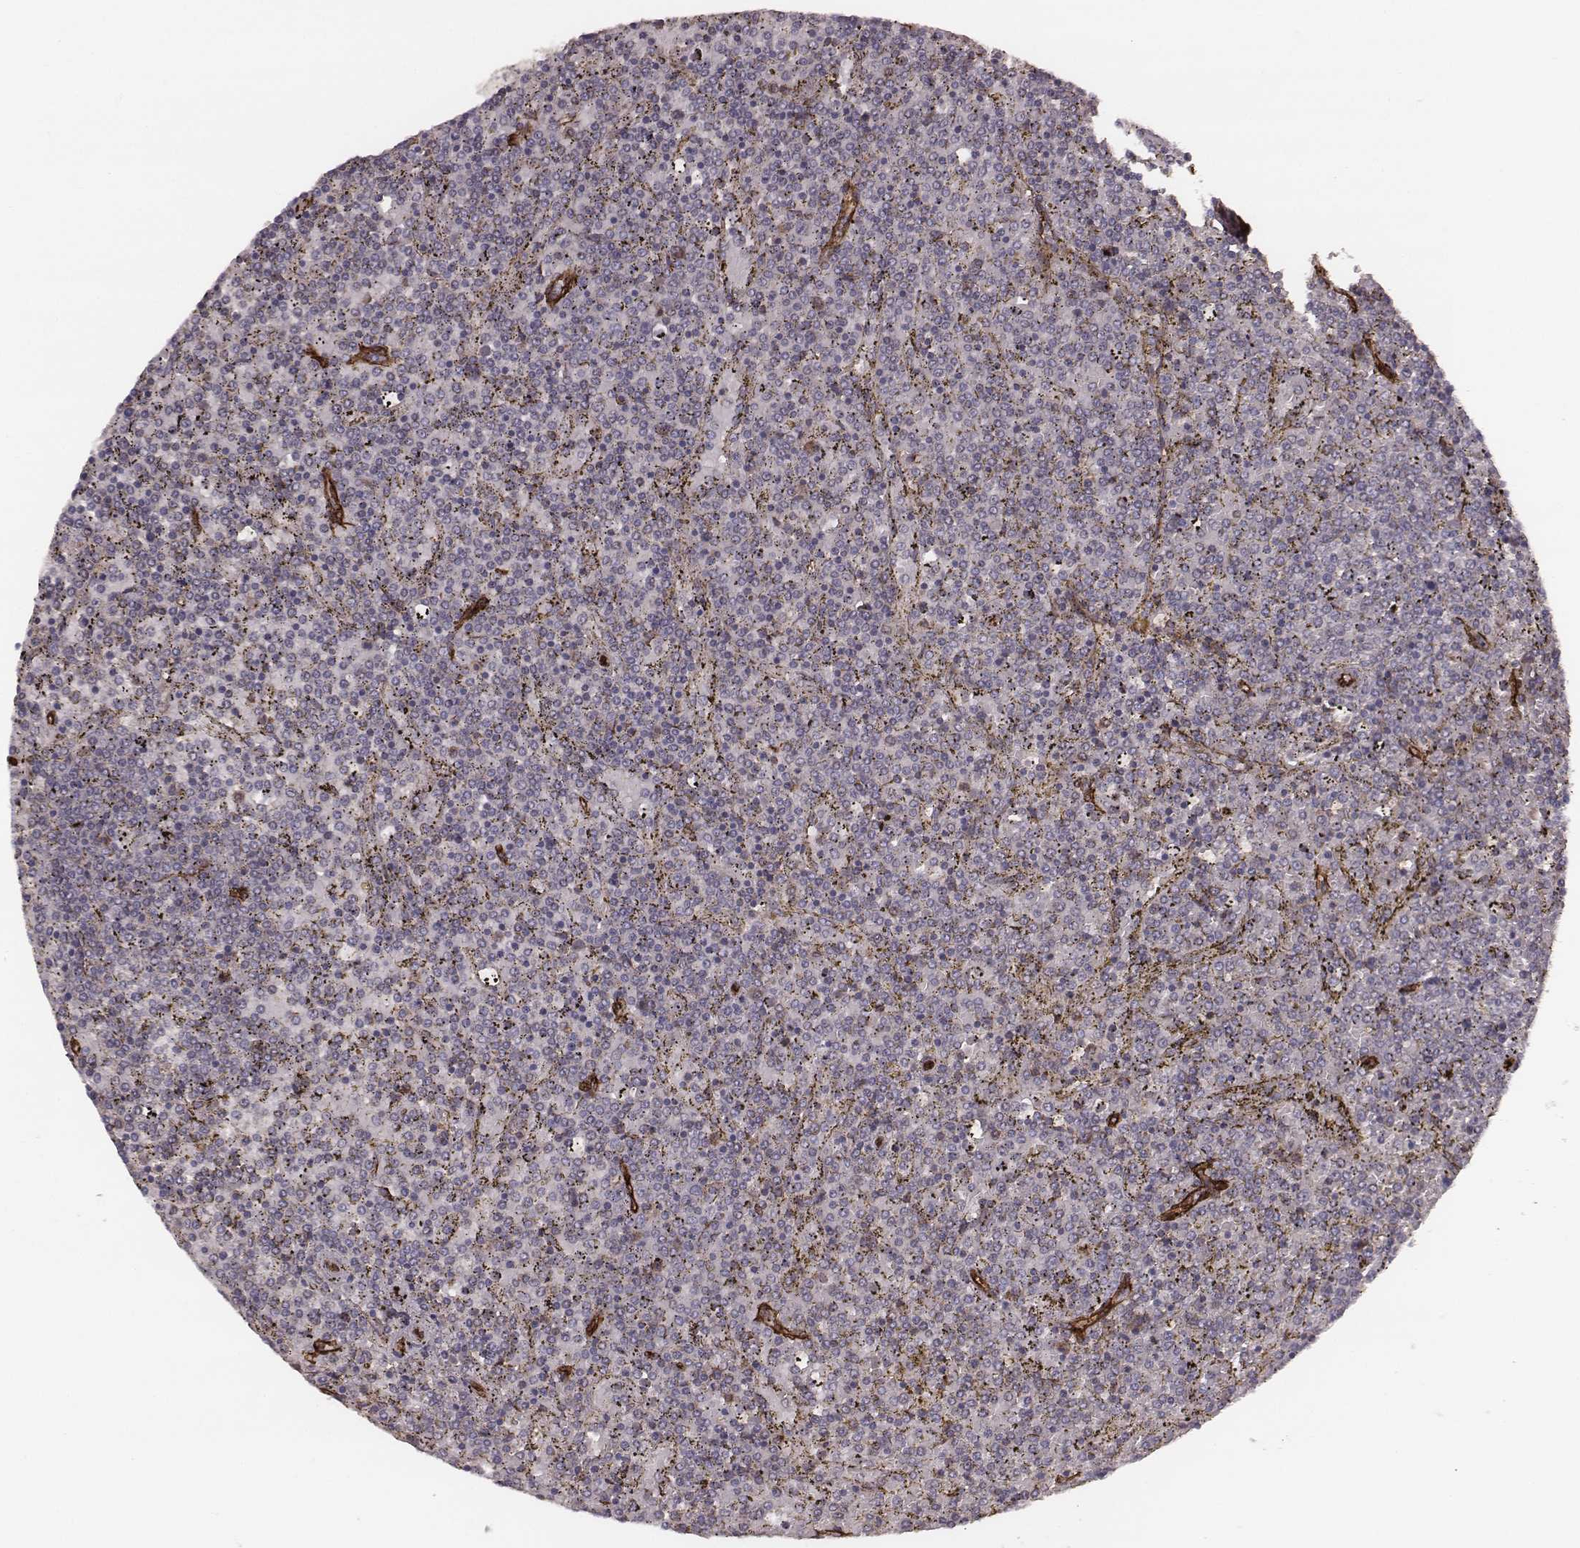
{"staining": {"intensity": "negative", "quantity": "none", "location": "none"}, "tissue": "lymphoma", "cell_type": "Tumor cells", "image_type": "cancer", "snomed": [{"axis": "morphology", "description": "Malignant lymphoma, non-Hodgkin's type, Low grade"}, {"axis": "topography", "description": "Spleen"}], "caption": "Immunohistochemical staining of malignant lymphoma, non-Hodgkin's type (low-grade) exhibits no significant expression in tumor cells. (DAB immunohistochemistry (IHC) visualized using brightfield microscopy, high magnification).", "gene": "PALMD", "patient": {"sex": "female", "age": 77}}